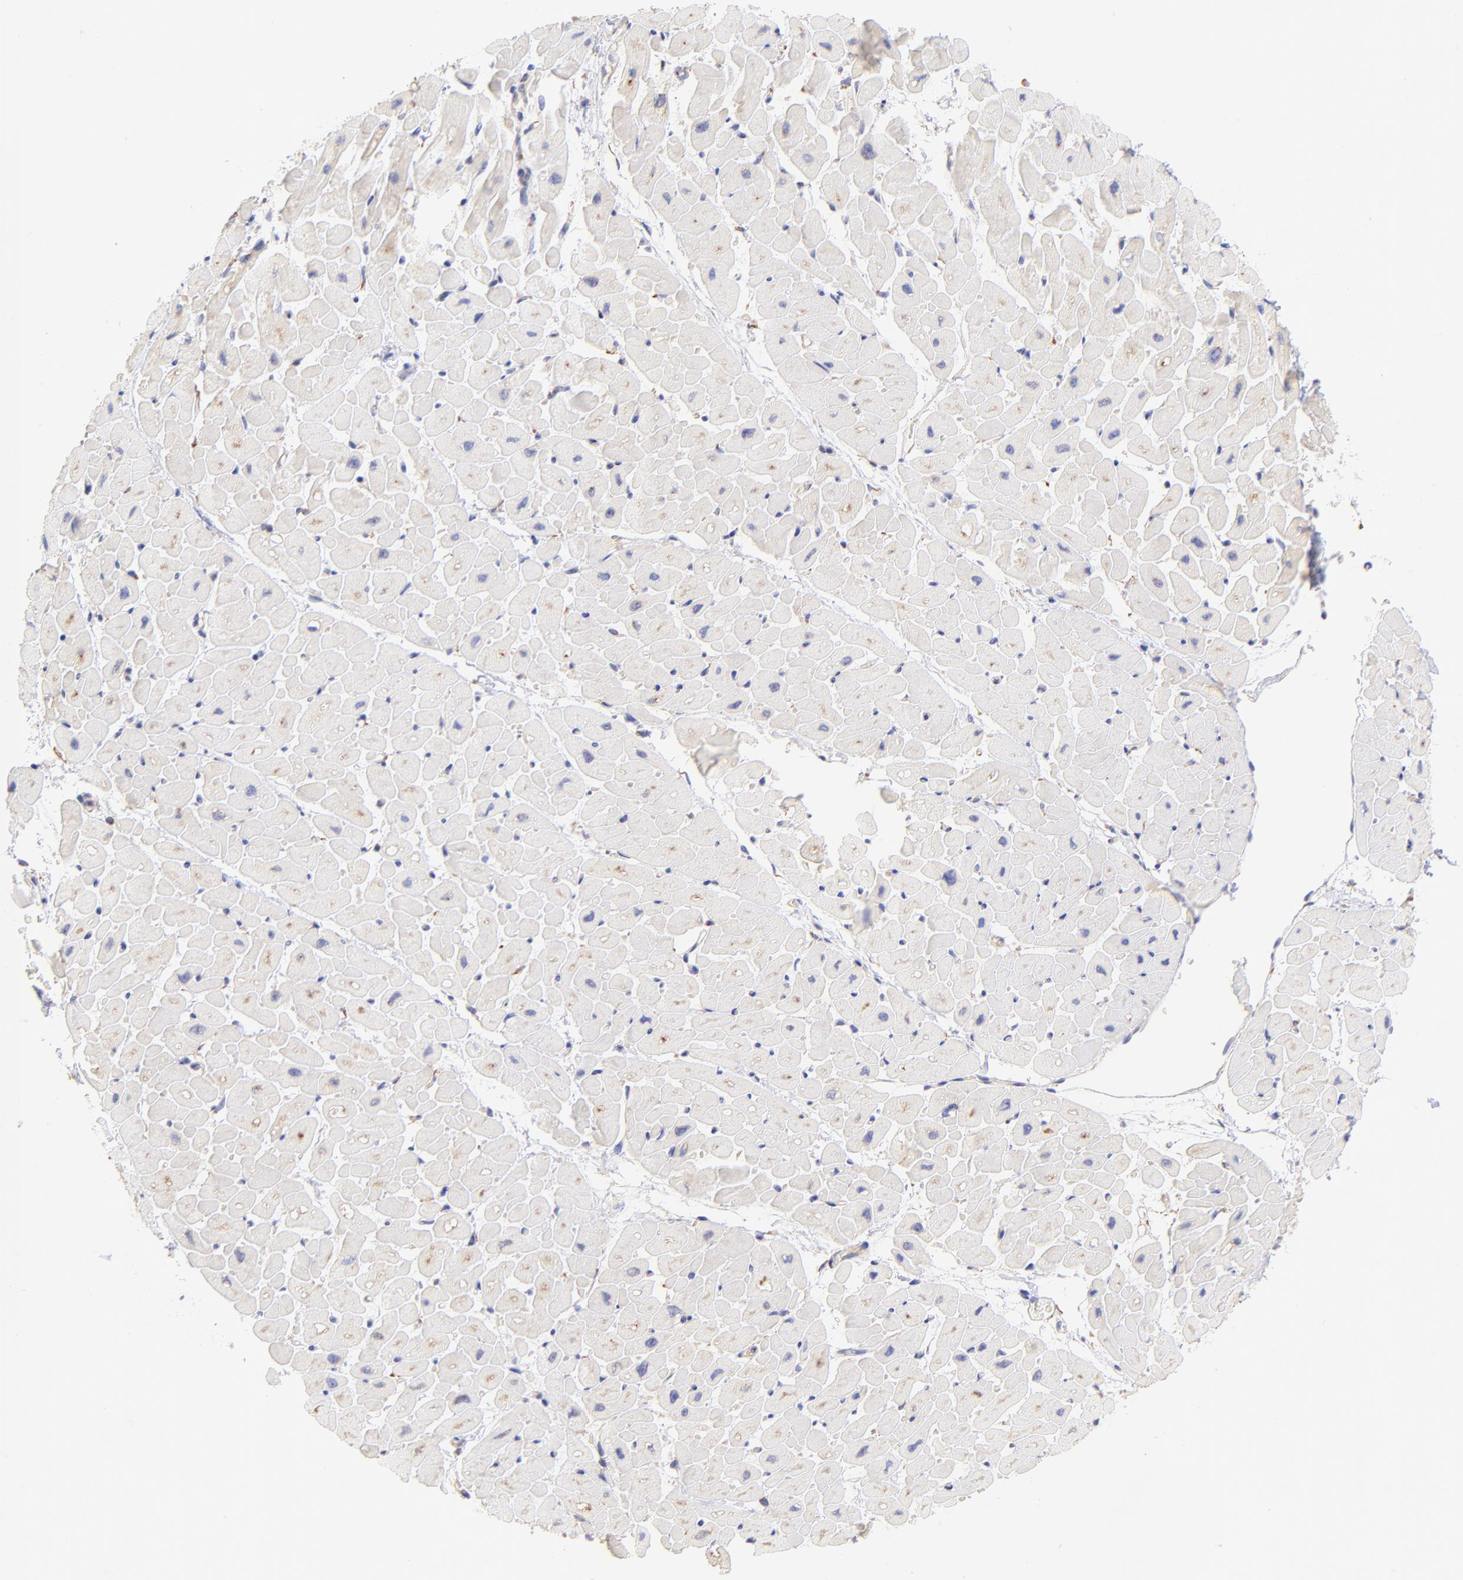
{"staining": {"intensity": "moderate", "quantity": "<25%", "location": "cytoplasmic/membranous"}, "tissue": "heart muscle", "cell_type": "Cardiomyocytes", "image_type": "normal", "snomed": [{"axis": "morphology", "description": "Normal tissue, NOS"}, {"axis": "topography", "description": "Heart"}], "caption": "Immunohistochemistry (IHC) staining of normal heart muscle, which shows low levels of moderate cytoplasmic/membranous positivity in approximately <25% of cardiomyocytes indicating moderate cytoplasmic/membranous protein expression. The staining was performed using DAB (3,3'-diaminobenzidine) (brown) for protein detection and nuclei were counterstained in hematoxylin (blue).", "gene": "RPL30", "patient": {"sex": "male", "age": 45}}